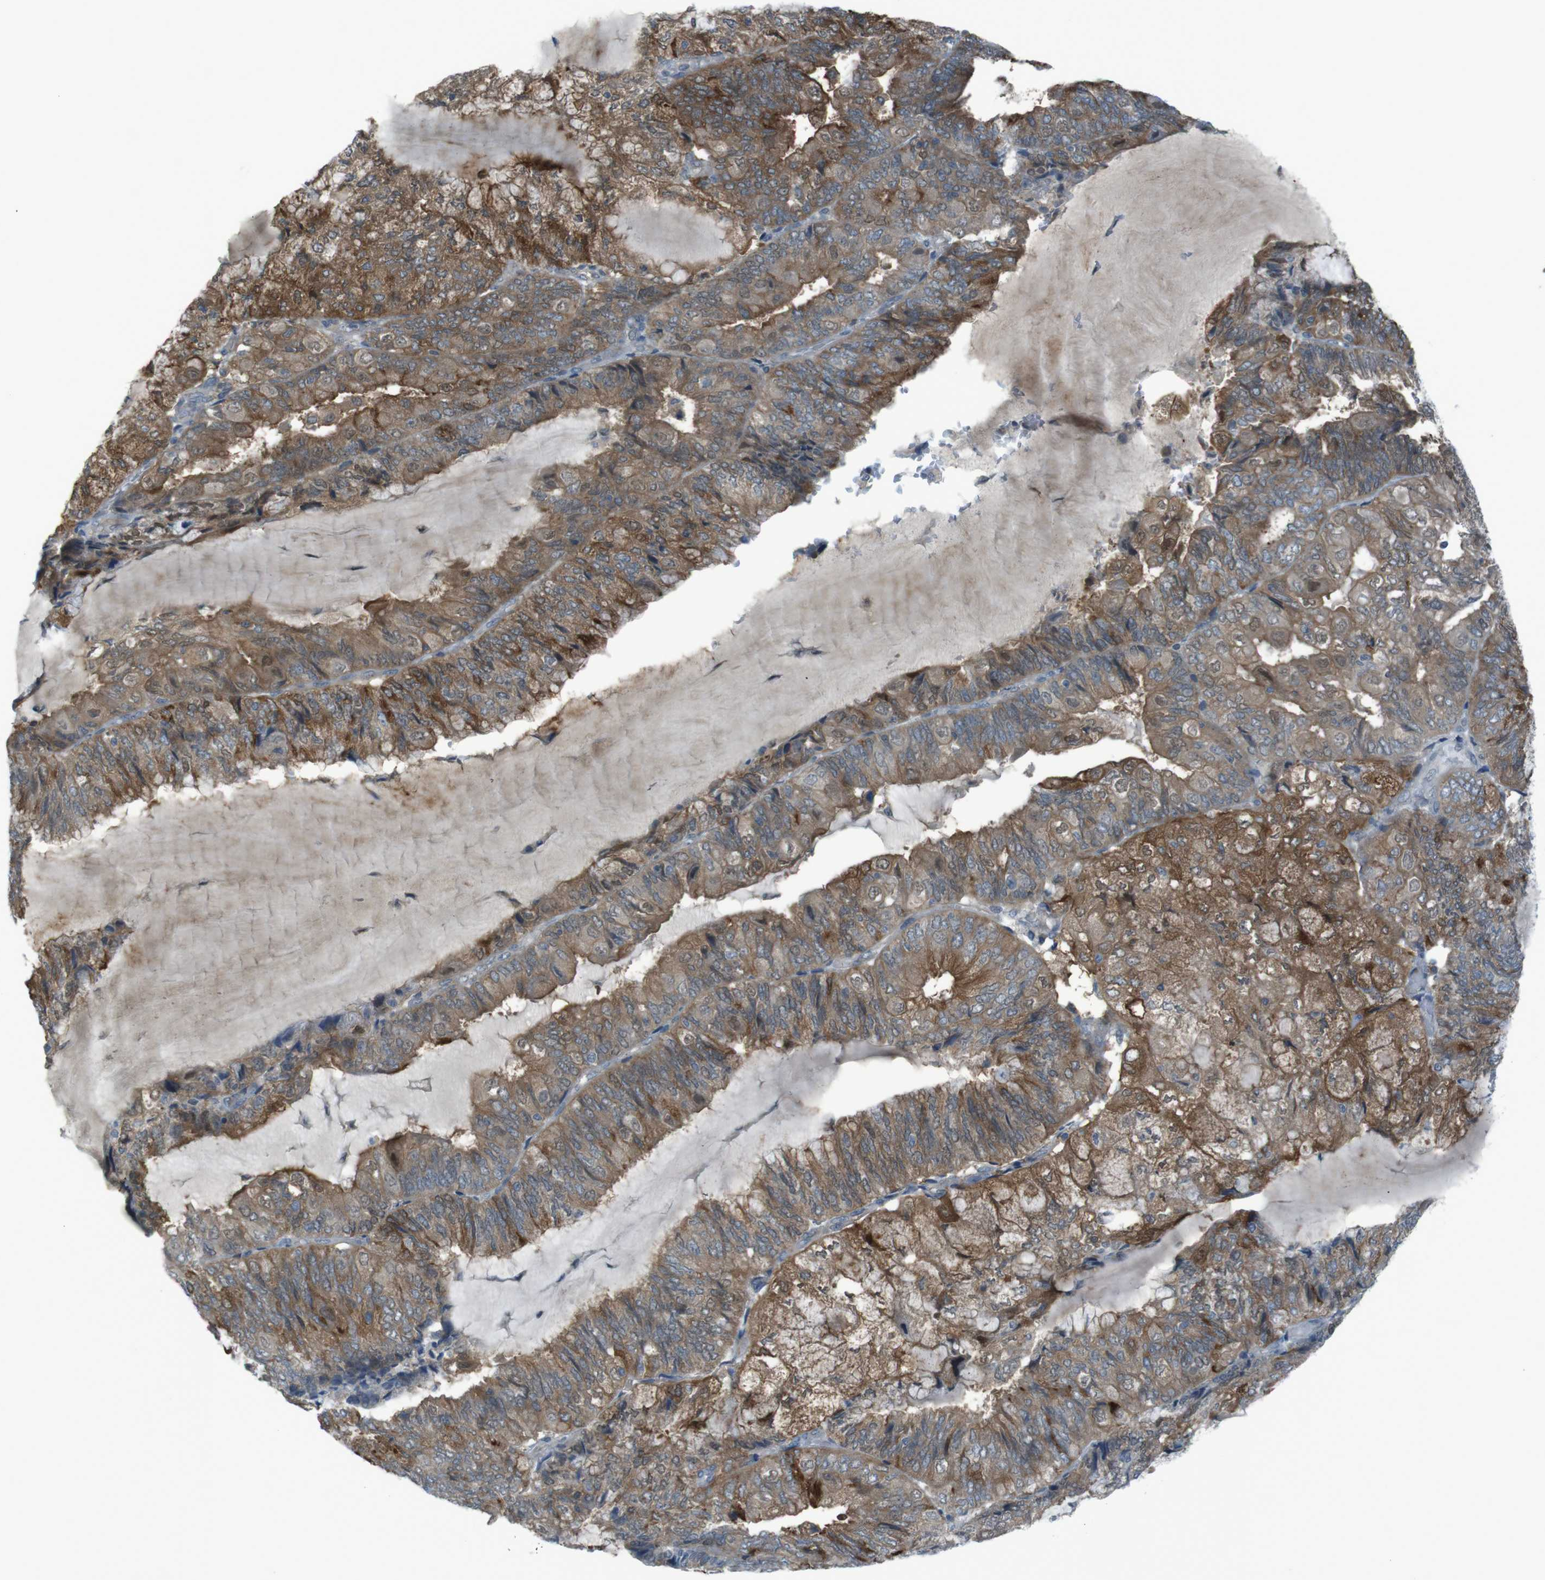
{"staining": {"intensity": "moderate", "quantity": ">75%", "location": "cytoplasmic/membranous"}, "tissue": "endometrial cancer", "cell_type": "Tumor cells", "image_type": "cancer", "snomed": [{"axis": "morphology", "description": "Adenocarcinoma, NOS"}, {"axis": "topography", "description": "Endometrium"}], "caption": "IHC (DAB (3,3'-diaminobenzidine)) staining of human adenocarcinoma (endometrial) demonstrates moderate cytoplasmic/membranous protein staining in approximately >75% of tumor cells.", "gene": "ZDHHC20", "patient": {"sex": "female", "age": 81}}